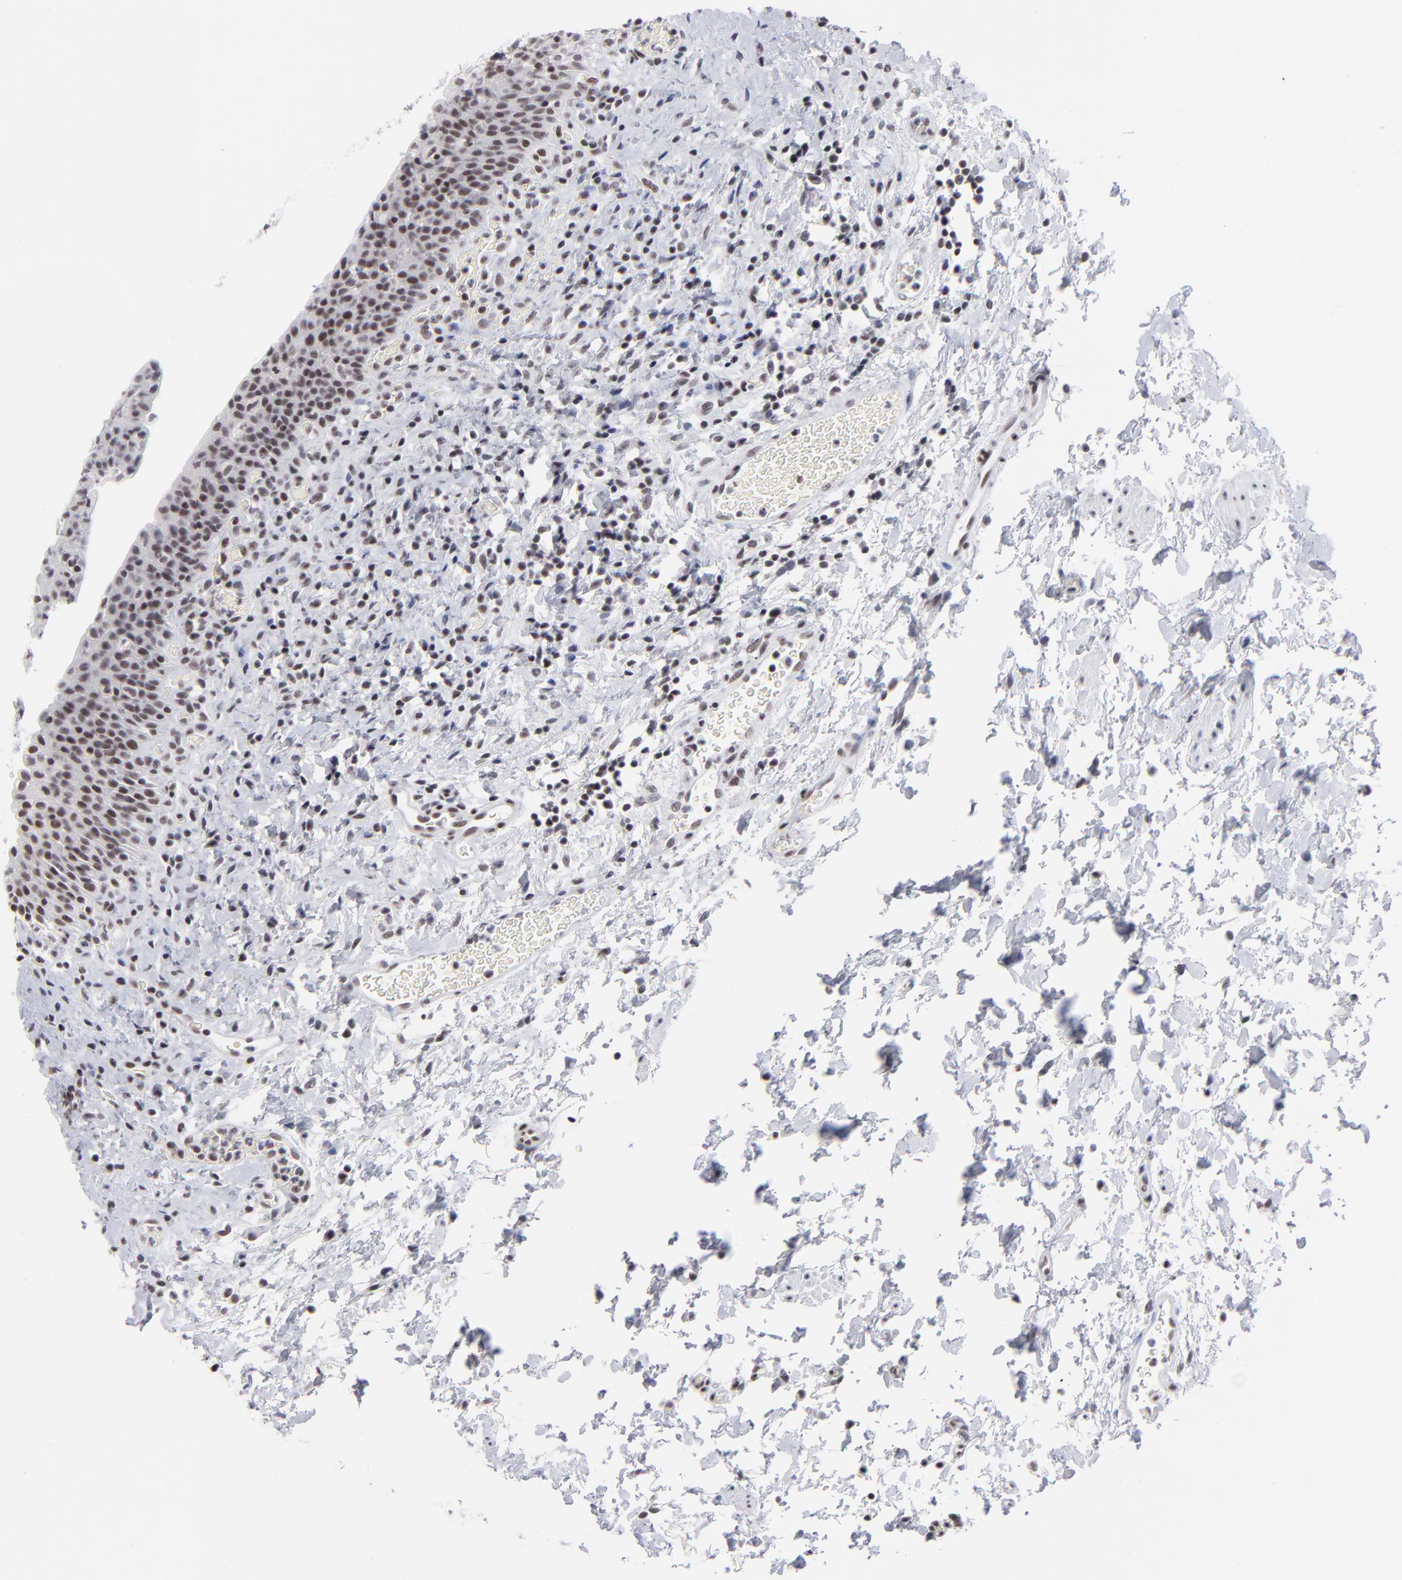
{"staining": {"intensity": "weak", "quantity": ">75%", "location": "nuclear"}, "tissue": "urinary bladder", "cell_type": "Urothelial cells", "image_type": "normal", "snomed": [{"axis": "morphology", "description": "Normal tissue, NOS"}, {"axis": "topography", "description": "Urinary bladder"}], "caption": "An immunohistochemistry photomicrograph of unremarkable tissue is shown. Protein staining in brown labels weak nuclear positivity in urinary bladder within urothelial cells. Immunohistochemistry stains the protein in brown and the nuclei are stained blue.", "gene": "SP2", "patient": {"sex": "male", "age": 51}}